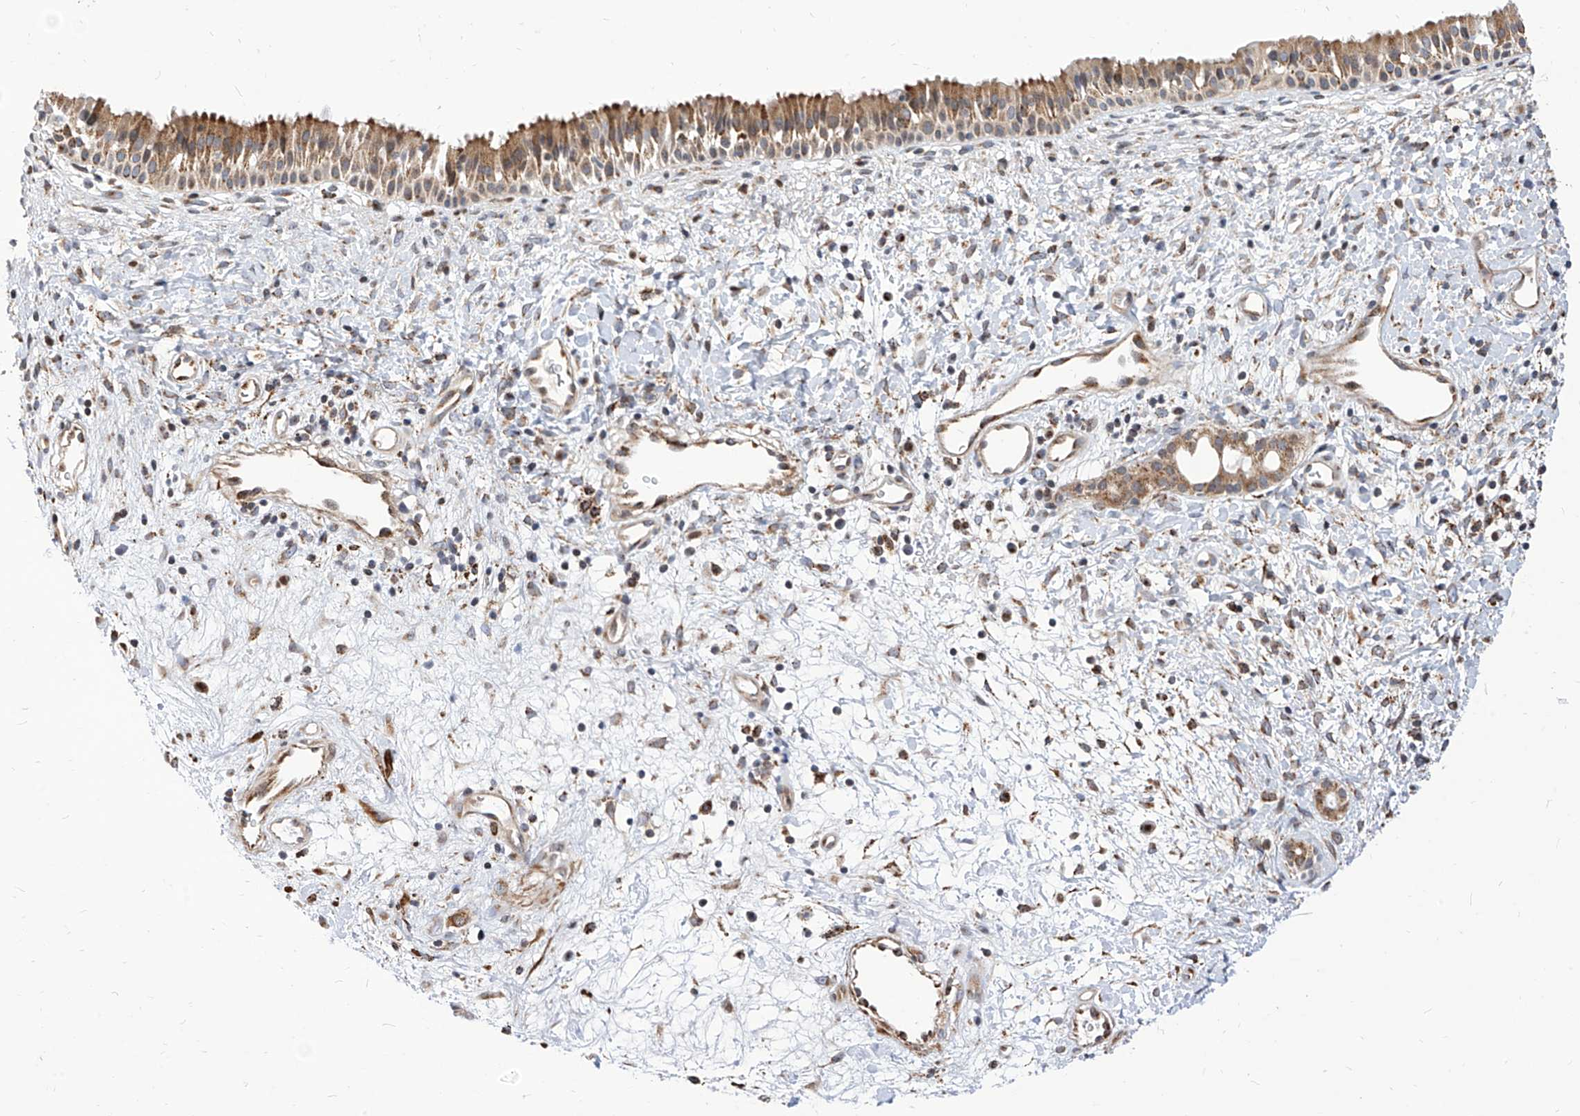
{"staining": {"intensity": "moderate", "quantity": ">75%", "location": "cytoplasmic/membranous"}, "tissue": "nasopharynx", "cell_type": "Respiratory epithelial cells", "image_type": "normal", "snomed": [{"axis": "morphology", "description": "Normal tissue, NOS"}, {"axis": "topography", "description": "Nasopharynx"}], "caption": "The image demonstrates staining of benign nasopharynx, revealing moderate cytoplasmic/membranous protein expression (brown color) within respiratory epithelial cells.", "gene": "TTLL8", "patient": {"sex": "male", "age": 22}}